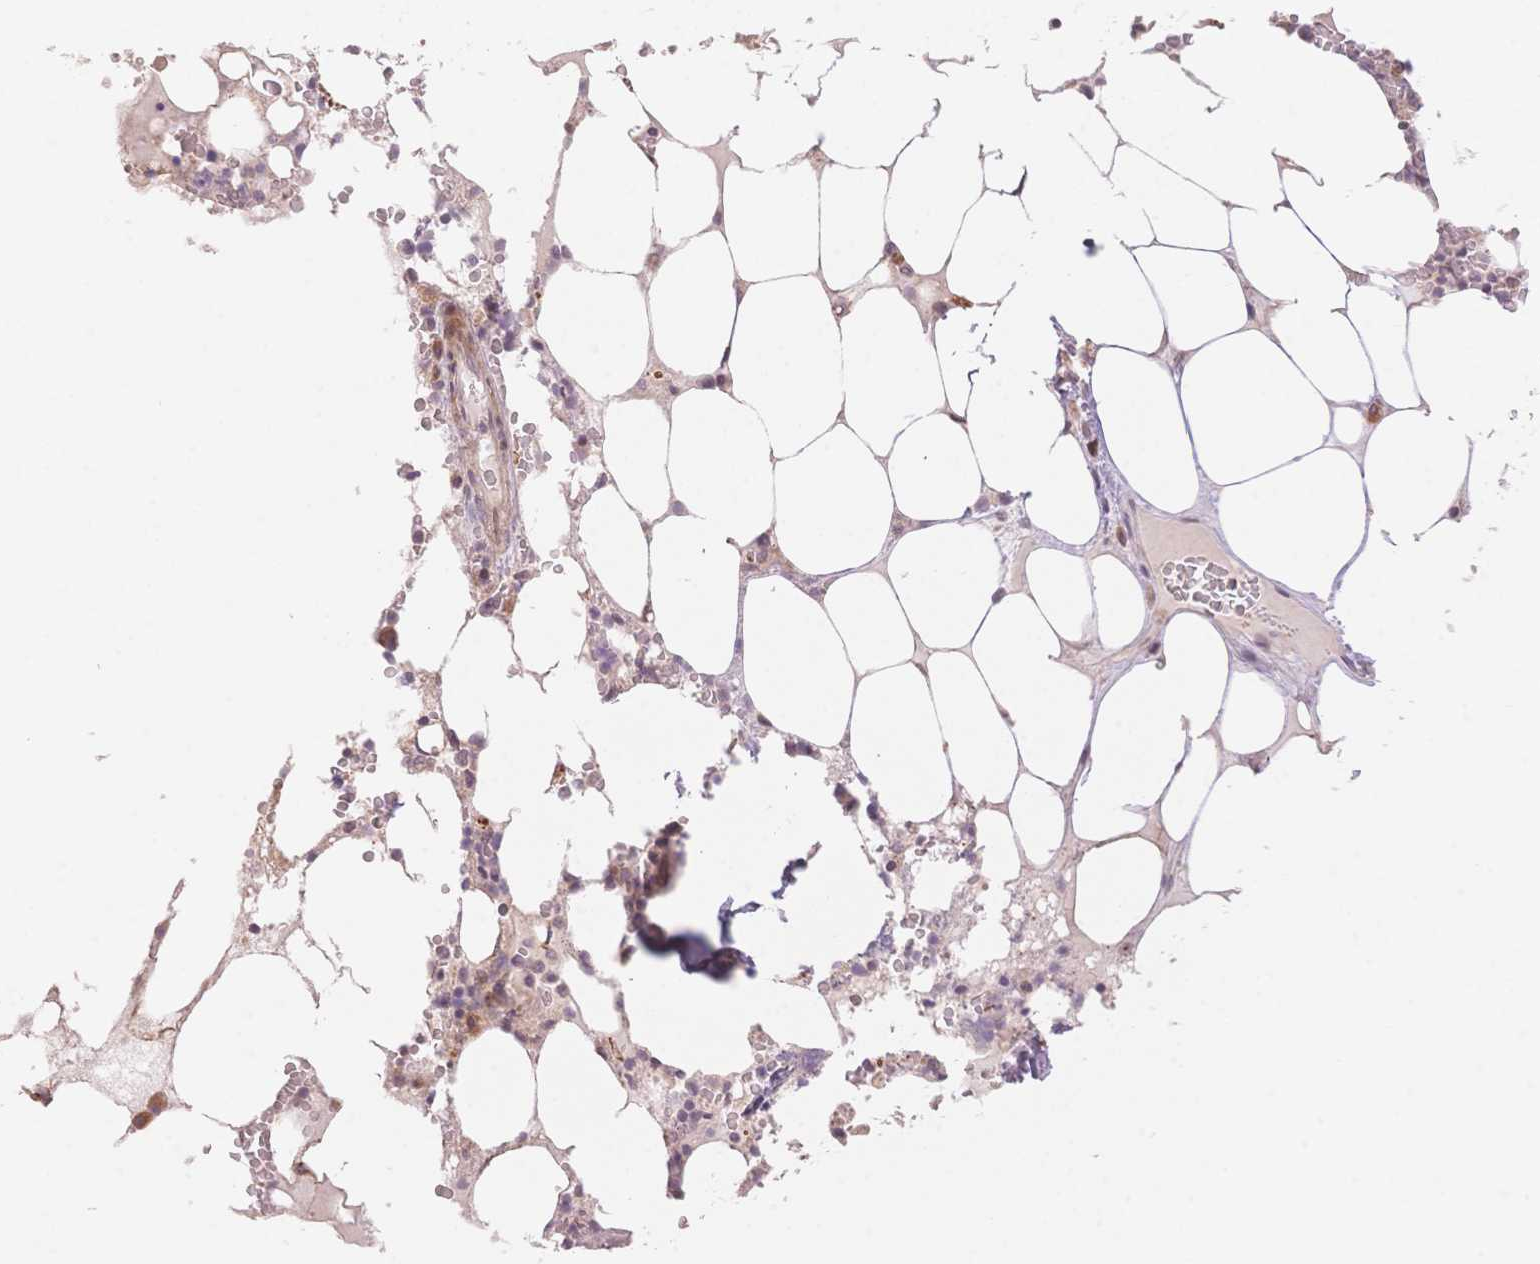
{"staining": {"intensity": "negative", "quantity": "none", "location": "none"}, "tissue": "bone marrow", "cell_type": "Hematopoietic cells", "image_type": "normal", "snomed": [{"axis": "morphology", "description": "Normal tissue, NOS"}, {"axis": "topography", "description": "Bone marrow"}], "caption": "This micrograph is of unremarkable bone marrow stained with immunohistochemistry (IHC) to label a protein in brown with the nuclei are counter-stained blue. There is no staining in hematopoietic cells.", "gene": "STK39", "patient": {"sex": "male", "age": 64}}